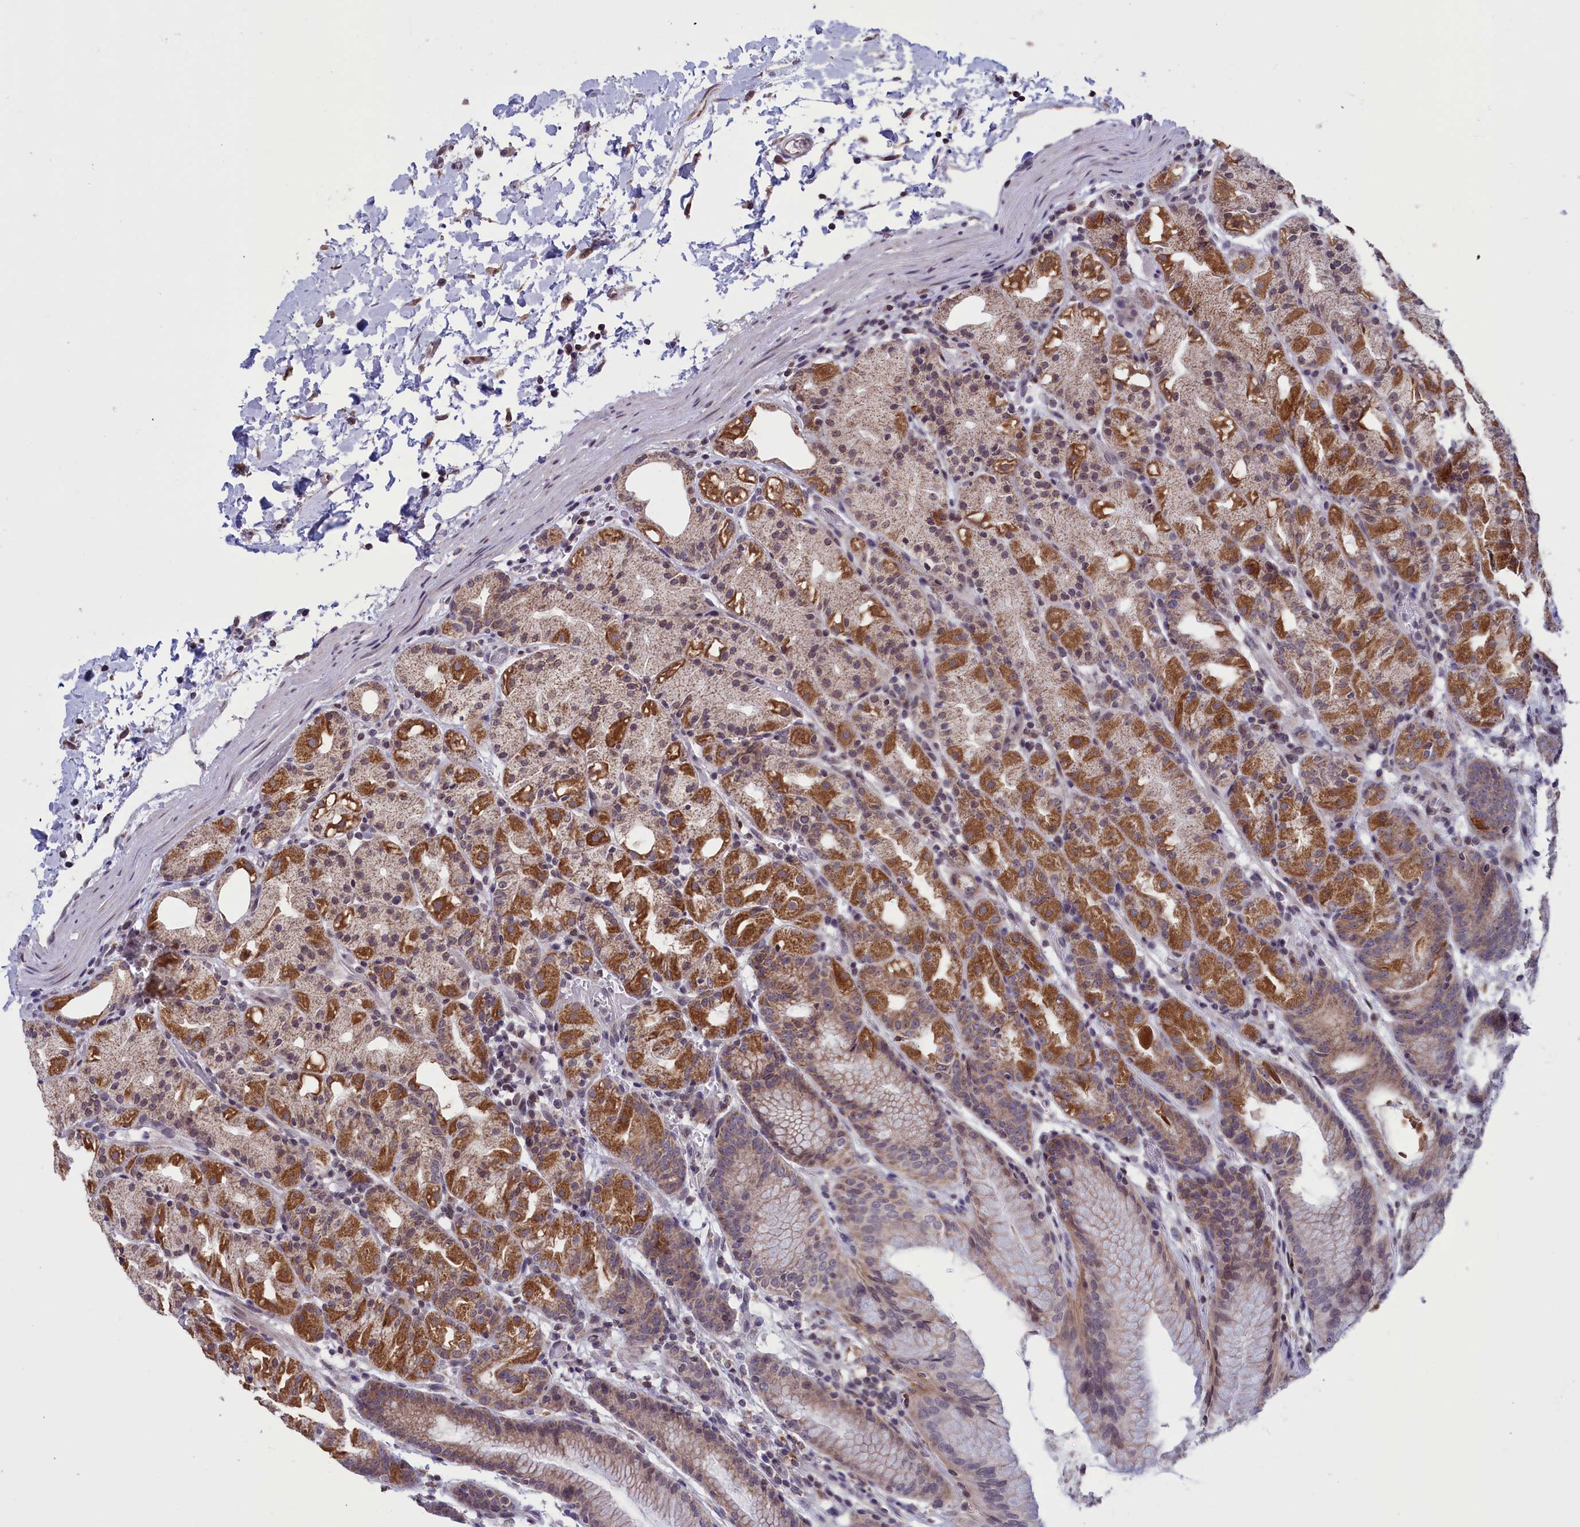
{"staining": {"intensity": "moderate", "quantity": ">75%", "location": "cytoplasmic/membranous,nuclear"}, "tissue": "stomach", "cell_type": "Glandular cells", "image_type": "normal", "snomed": [{"axis": "morphology", "description": "Normal tissue, NOS"}, {"axis": "topography", "description": "Stomach, upper"}], "caption": "Moderate cytoplasmic/membranous,nuclear protein staining is identified in about >75% of glandular cells in stomach. The protein of interest is stained brown, and the nuclei are stained in blue (DAB IHC with brightfield microscopy, high magnification).", "gene": "PARS2", "patient": {"sex": "male", "age": 48}}